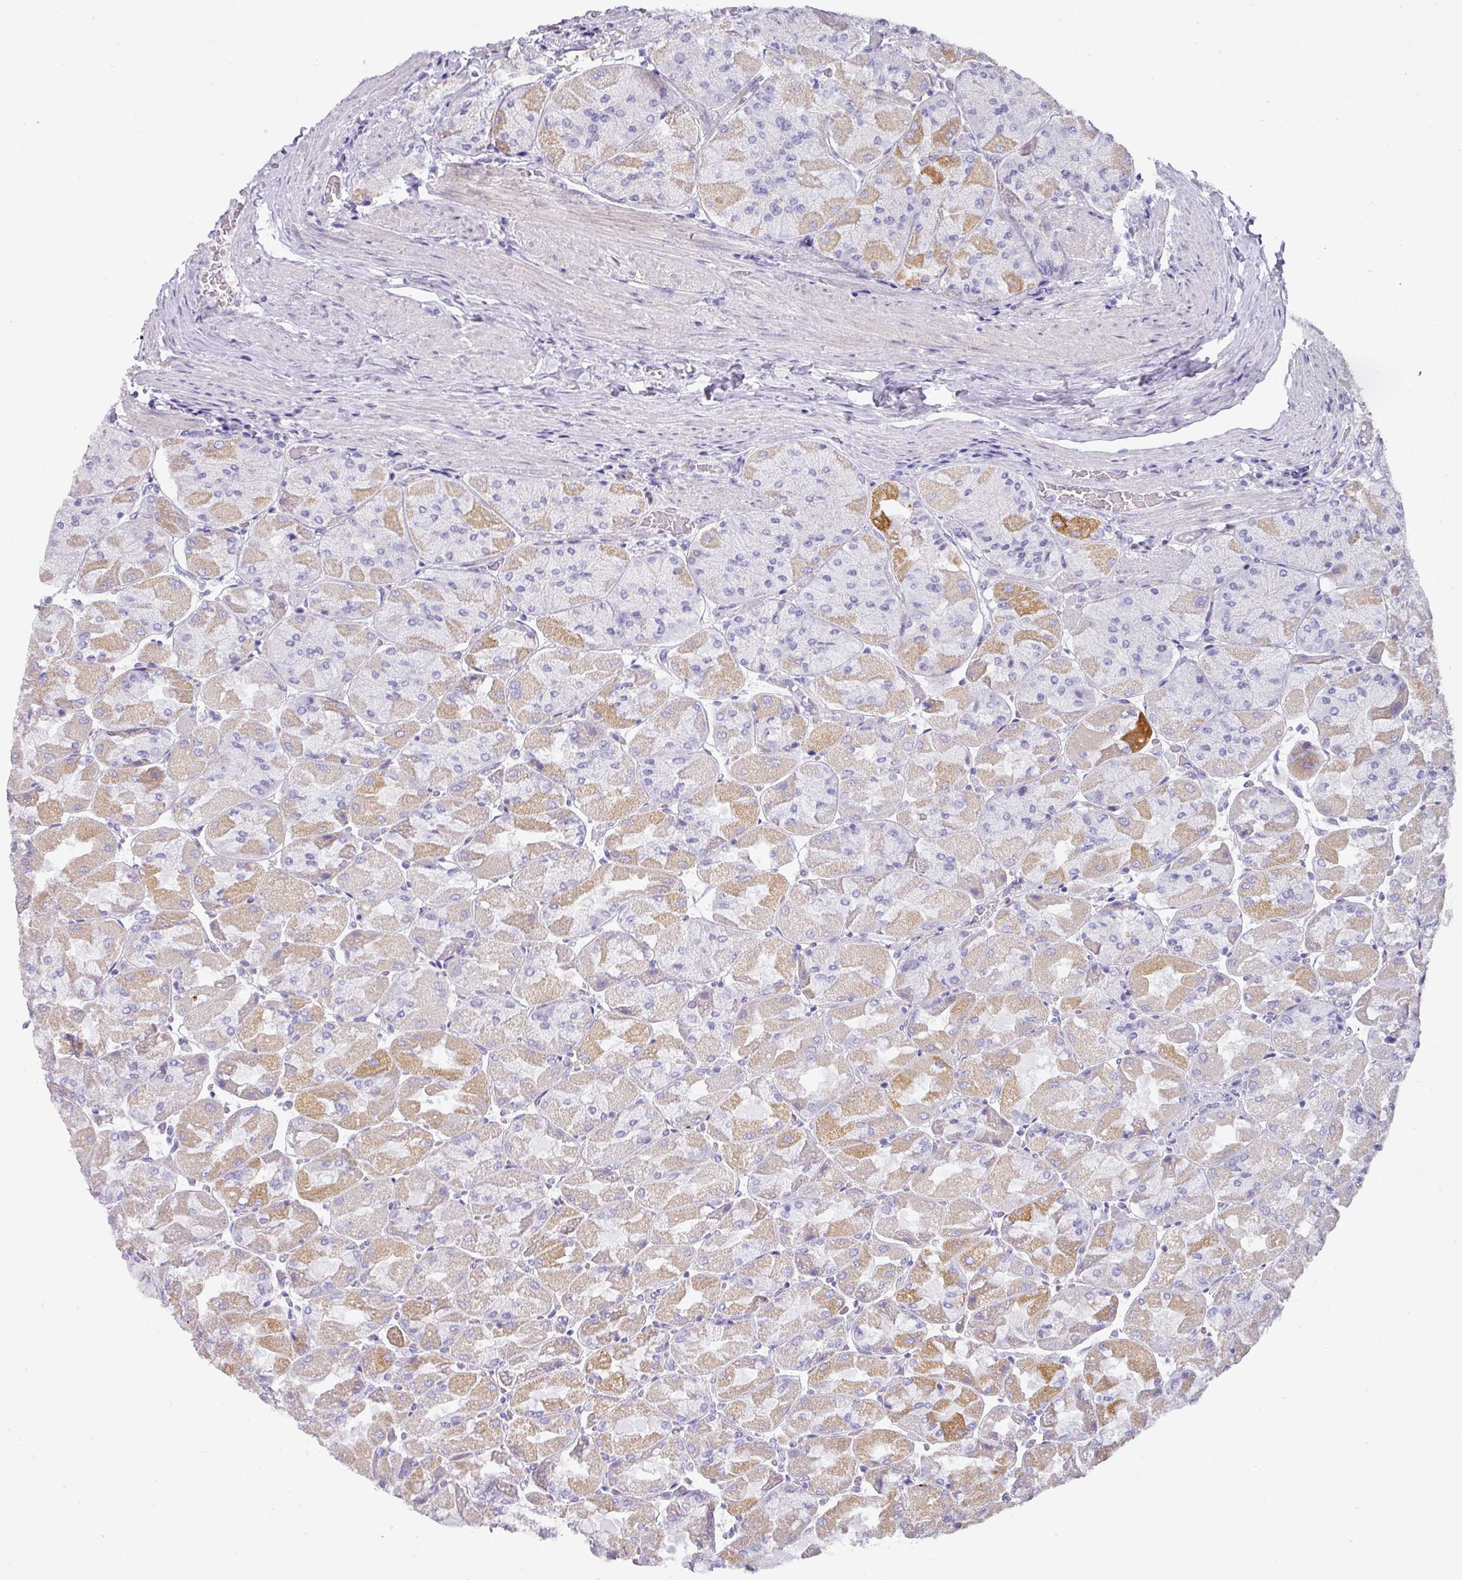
{"staining": {"intensity": "moderate", "quantity": "25%-75%", "location": "cytoplasmic/membranous"}, "tissue": "stomach", "cell_type": "Glandular cells", "image_type": "normal", "snomed": [{"axis": "morphology", "description": "Normal tissue, NOS"}, {"axis": "topography", "description": "Stomach"}], "caption": "A brown stain labels moderate cytoplasmic/membranous positivity of a protein in glandular cells of normal stomach. The staining was performed using DAB (3,3'-diaminobenzidine) to visualize the protein expression in brown, while the nuclei were stained in blue with hematoxylin (Magnification: 20x).", "gene": "ANKRD29", "patient": {"sex": "female", "age": 61}}